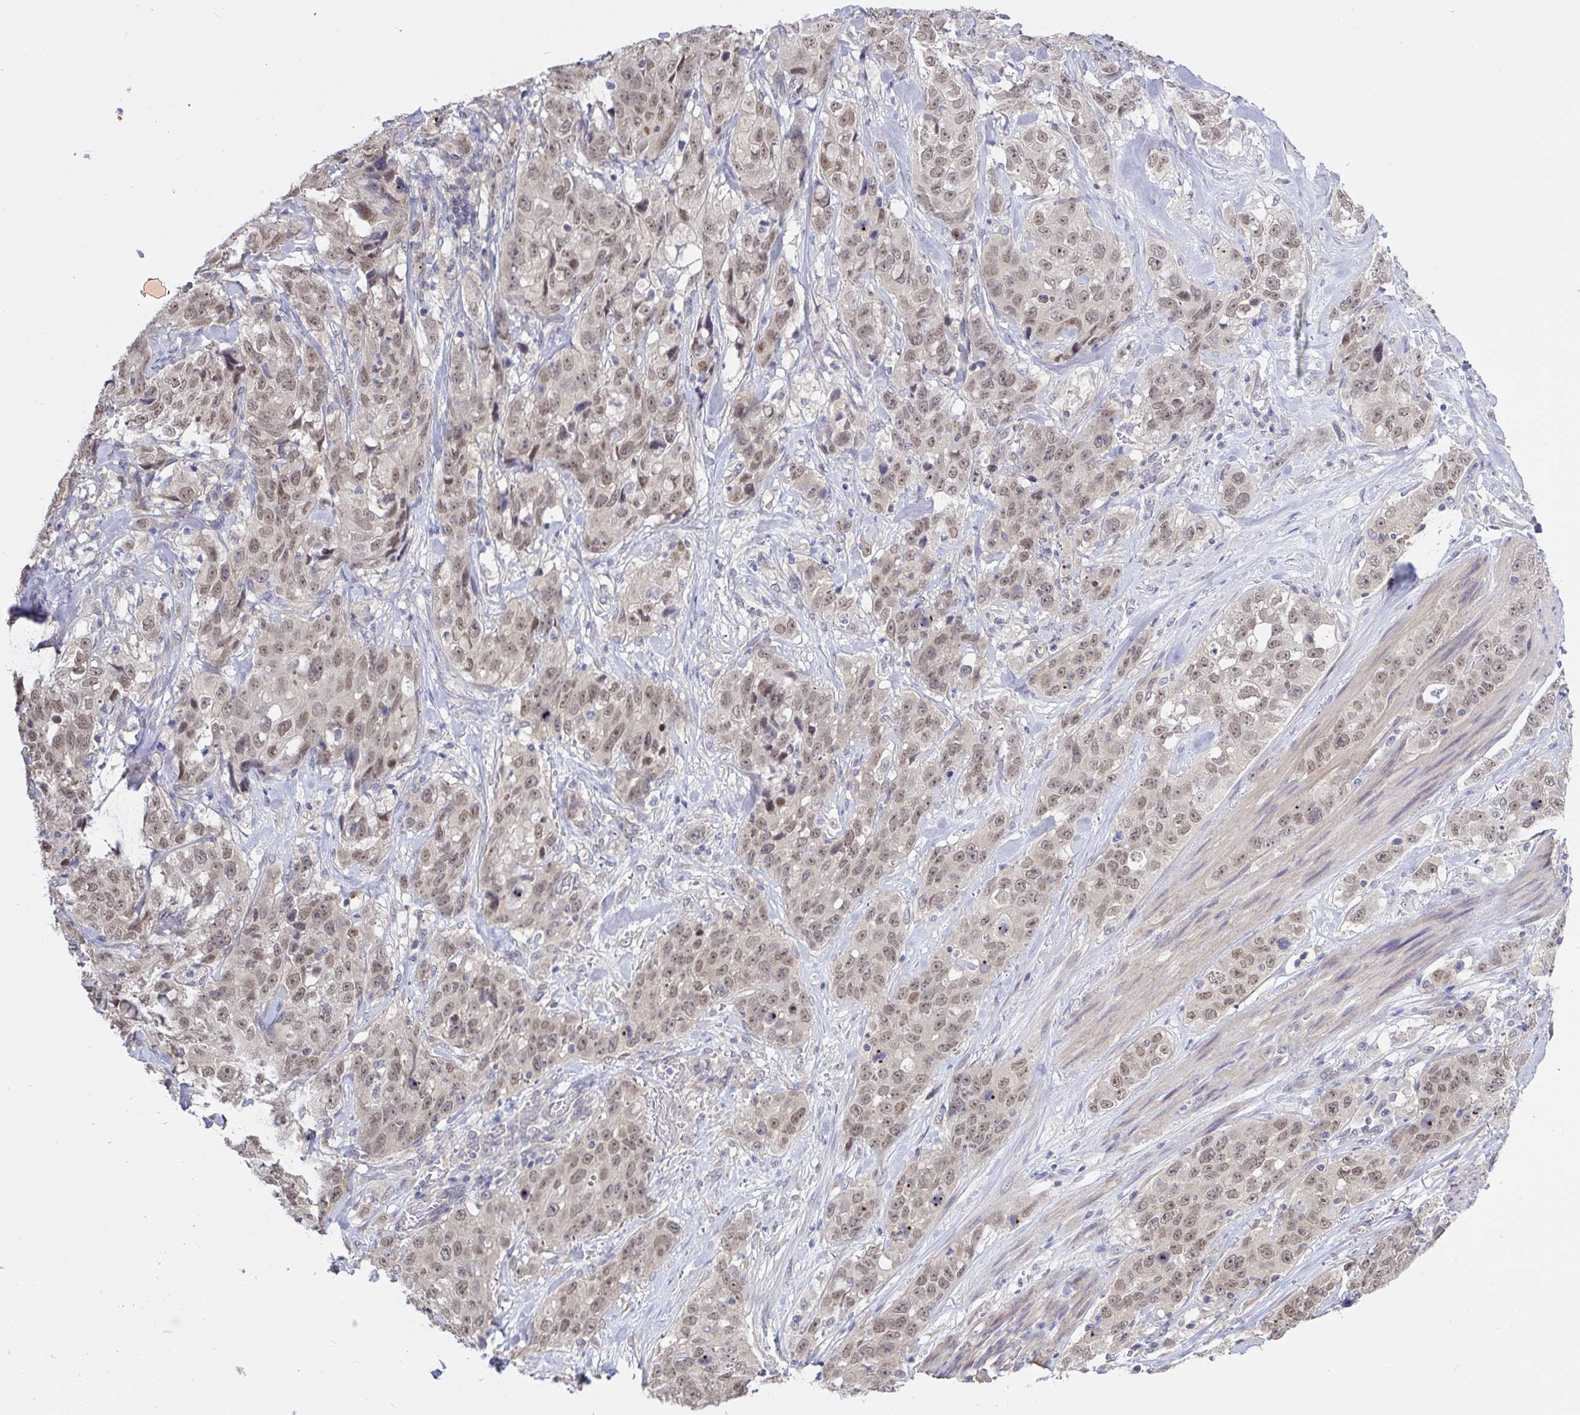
{"staining": {"intensity": "moderate", "quantity": ">75%", "location": "nuclear"}, "tissue": "stomach cancer", "cell_type": "Tumor cells", "image_type": "cancer", "snomed": [{"axis": "morphology", "description": "Adenocarcinoma, NOS"}, {"axis": "topography", "description": "Stomach"}], "caption": "Adenocarcinoma (stomach) tissue shows moderate nuclear positivity in approximately >75% of tumor cells, visualized by immunohistochemistry.", "gene": "HYPK", "patient": {"sex": "male", "age": 48}}